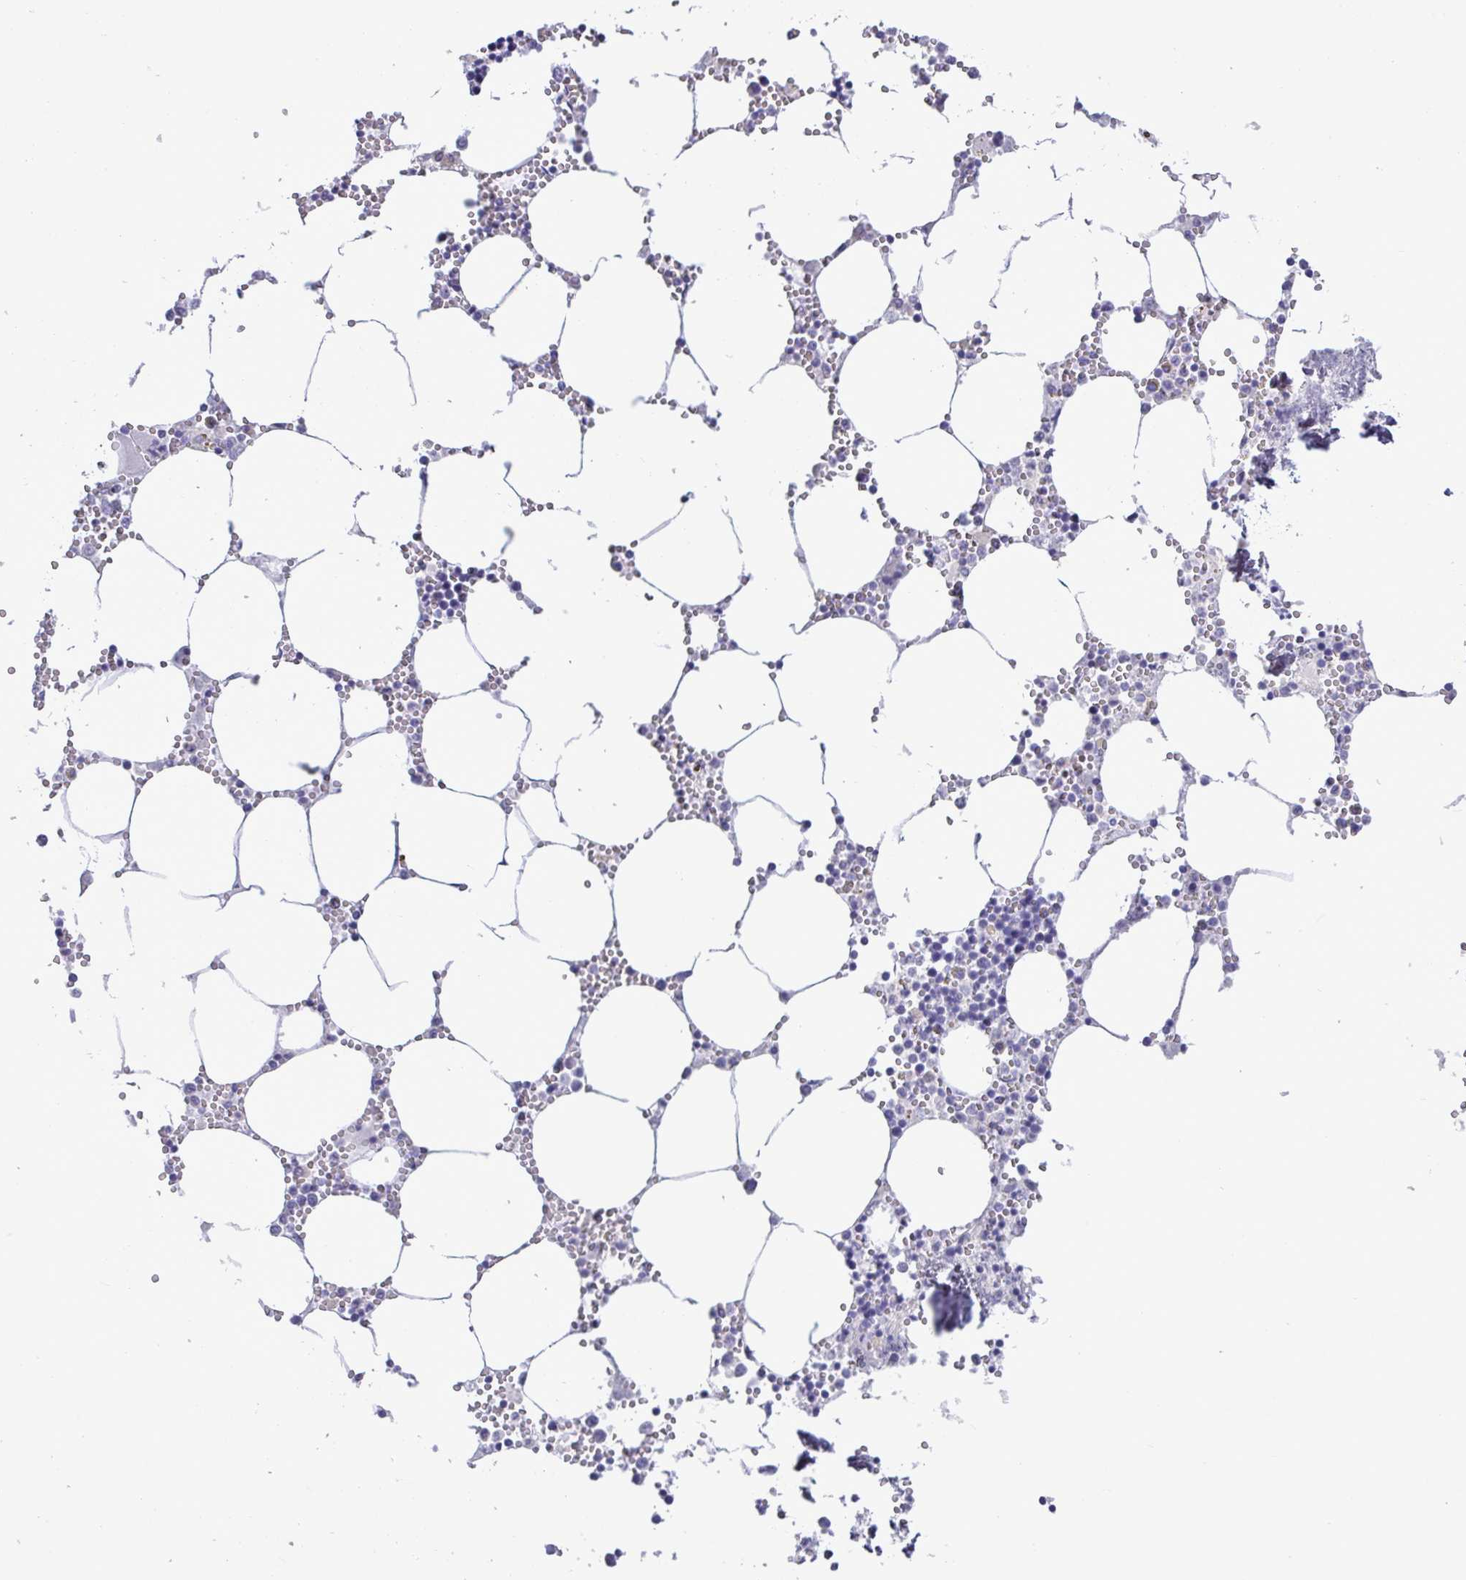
{"staining": {"intensity": "negative", "quantity": "none", "location": "none"}, "tissue": "bone marrow", "cell_type": "Hematopoietic cells", "image_type": "normal", "snomed": [{"axis": "morphology", "description": "Normal tissue, NOS"}, {"axis": "topography", "description": "Bone marrow"}], "caption": "This is a histopathology image of immunohistochemistry staining of benign bone marrow, which shows no expression in hematopoietic cells.", "gene": "C4orf33", "patient": {"sex": "male", "age": 54}}